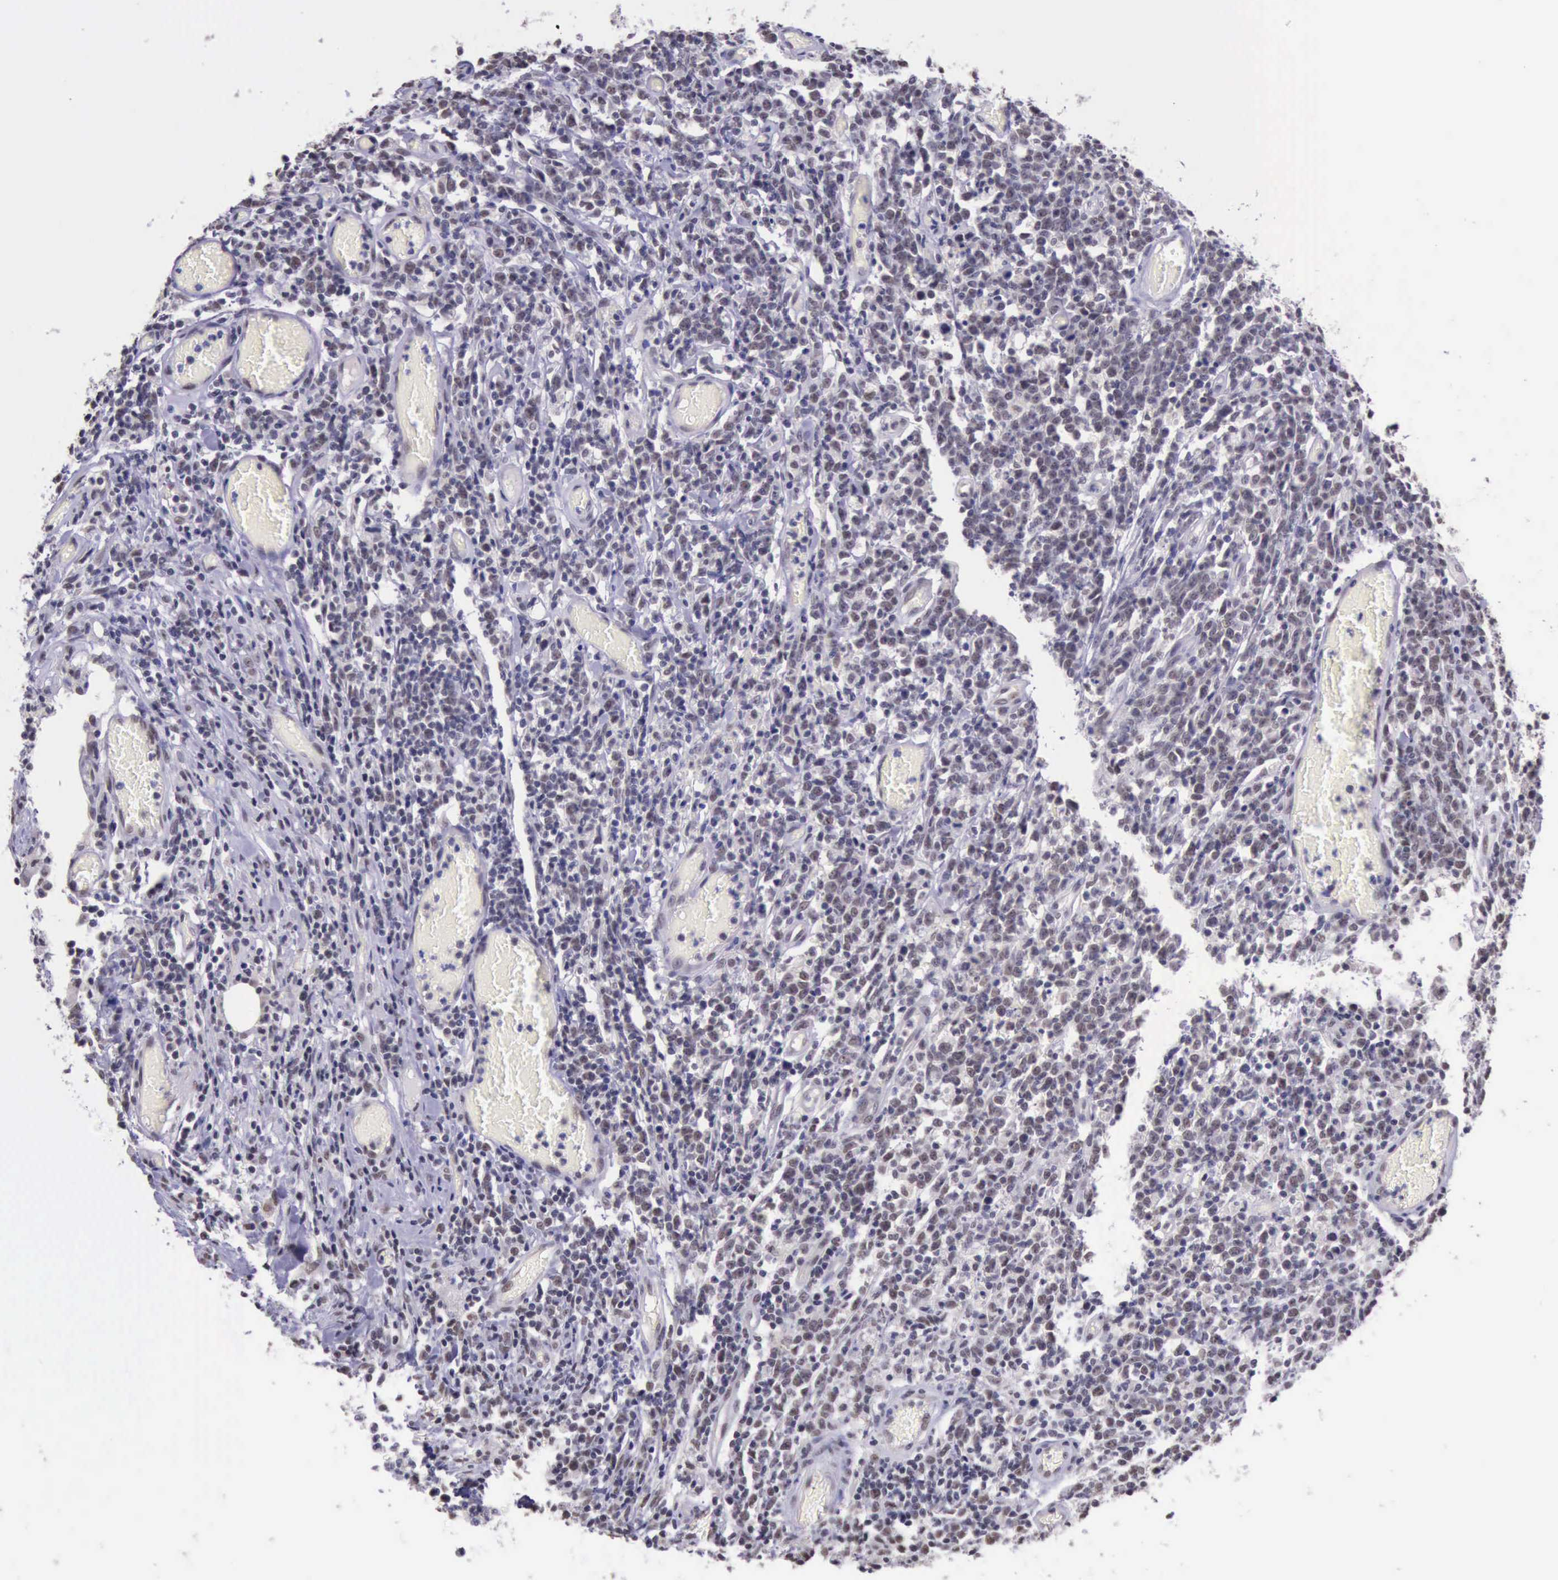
{"staining": {"intensity": "weak", "quantity": ">75%", "location": "nuclear"}, "tissue": "lymphoma", "cell_type": "Tumor cells", "image_type": "cancer", "snomed": [{"axis": "morphology", "description": "Malignant lymphoma, non-Hodgkin's type, High grade"}, {"axis": "topography", "description": "Colon"}], "caption": "About >75% of tumor cells in human lymphoma demonstrate weak nuclear protein staining as visualized by brown immunohistochemical staining.", "gene": "PRPF39", "patient": {"sex": "male", "age": 82}}